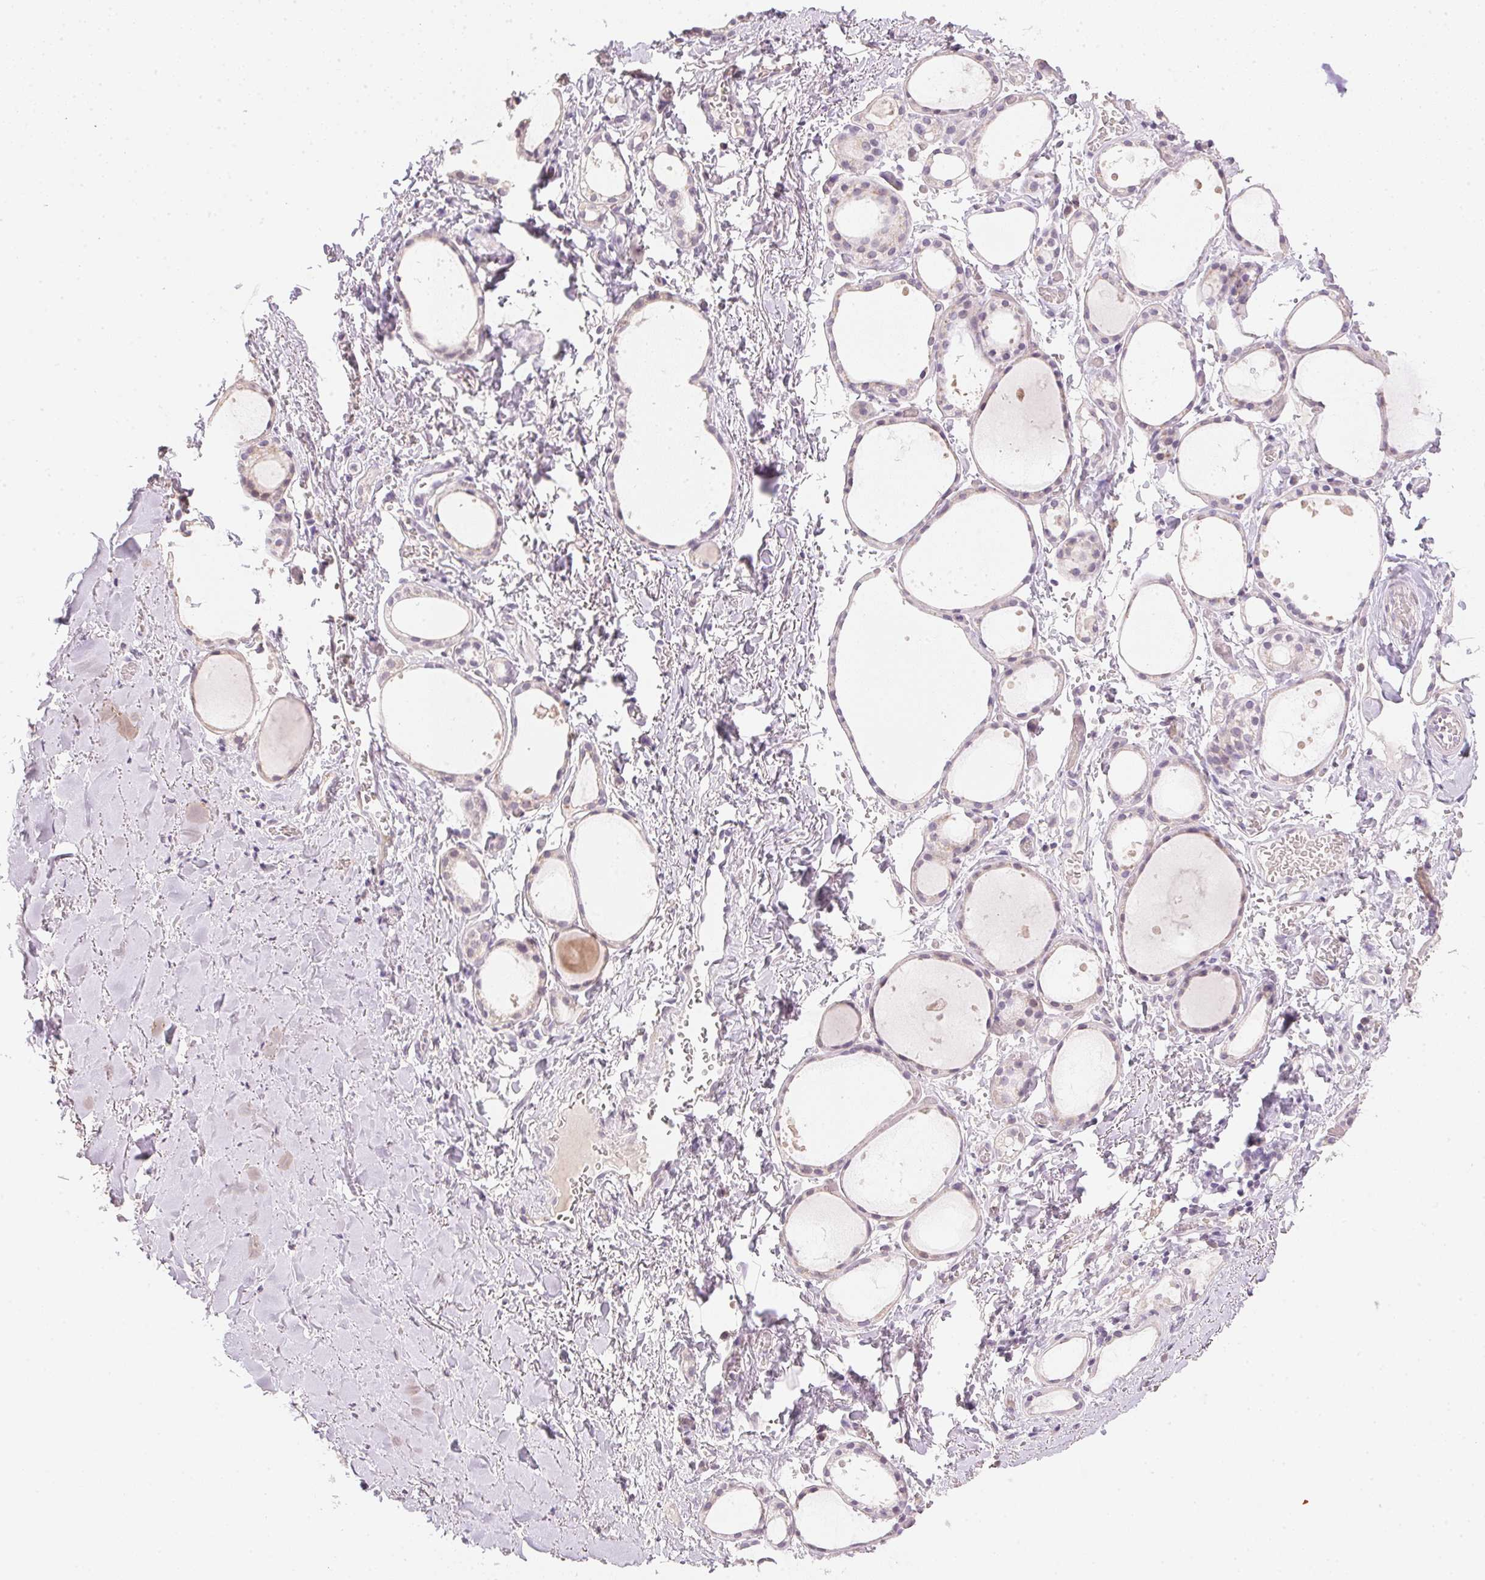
{"staining": {"intensity": "weak", "quantity": "<25%", "location": "cytoplasmic/membranous"}, "tissue": "thyroid gland", "cell_type": "Glandular cells", "image_type": "normal", "snomed": [{"axis": "morphology", "description": "Normal tissue, NOS"}, {"axis": "topography", "description": "Thyroid gland"}], "caption": "Glandular cells are negative for brown protein staining in normal thyroid gland. (DAB immunohistochemistry (IHC) with hematoxylin counter stain).", "gene": "DHCR24", "patient": {"sex": "male", "age": 68}}